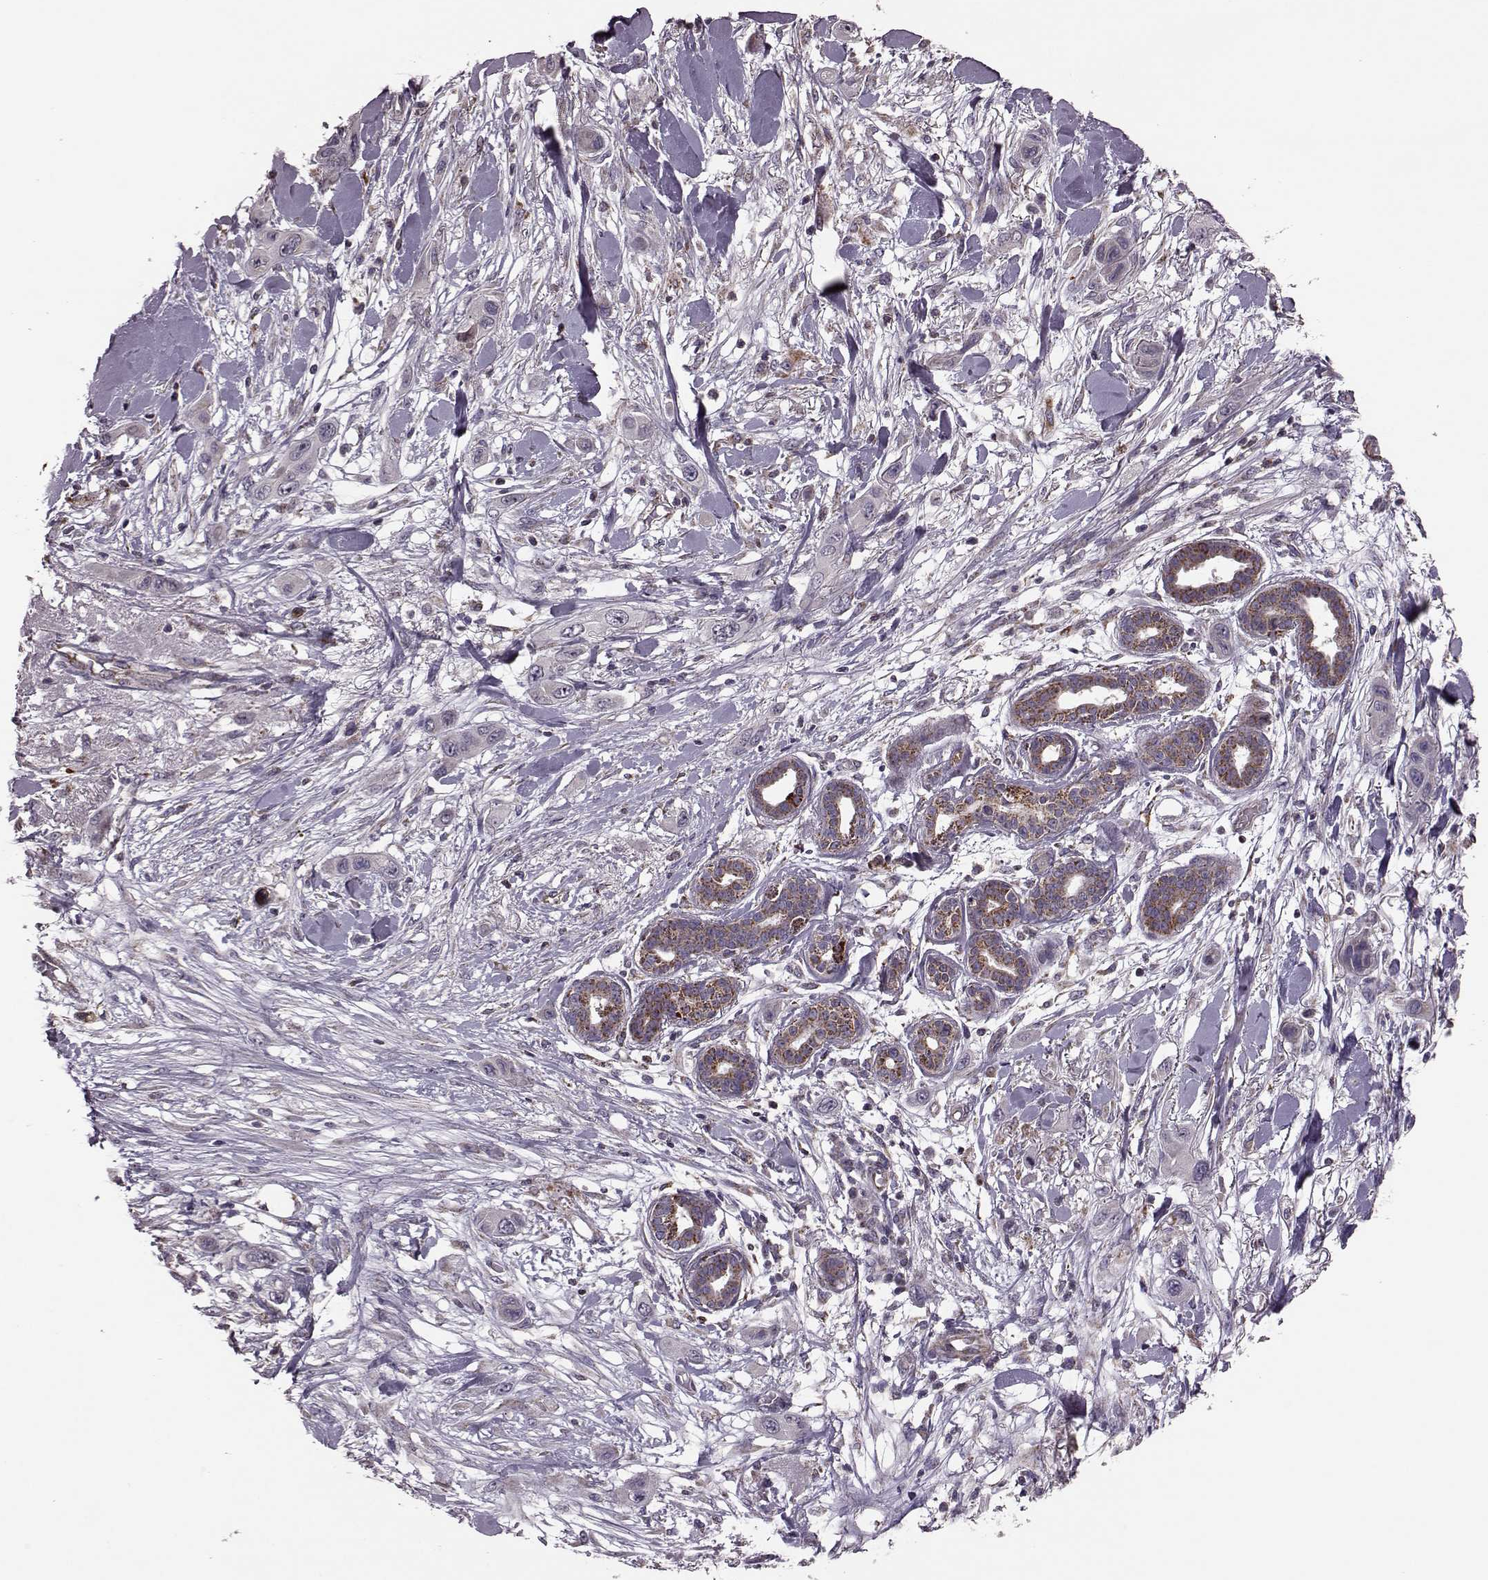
{"staining": {"intensity": "negative", "quantity": "none", "location": "none"}, "tissue": "skin cancer", "cell_type": "Tumor cells", "image_type": "cancer", "snomed": [{"axis": "morphology", "description": "Squamous cell carcinoma, NOS"}, {"axis": "topography", "description": "Skin"}], "caption": "Immunohistochemistry (IHC) image of skin squamous cell carcinoma stained for a protein (brown), which exhibits no positivity in tumor cells.", "gene": "PUDP", "patient": {"sex": "male", "age": 79}}